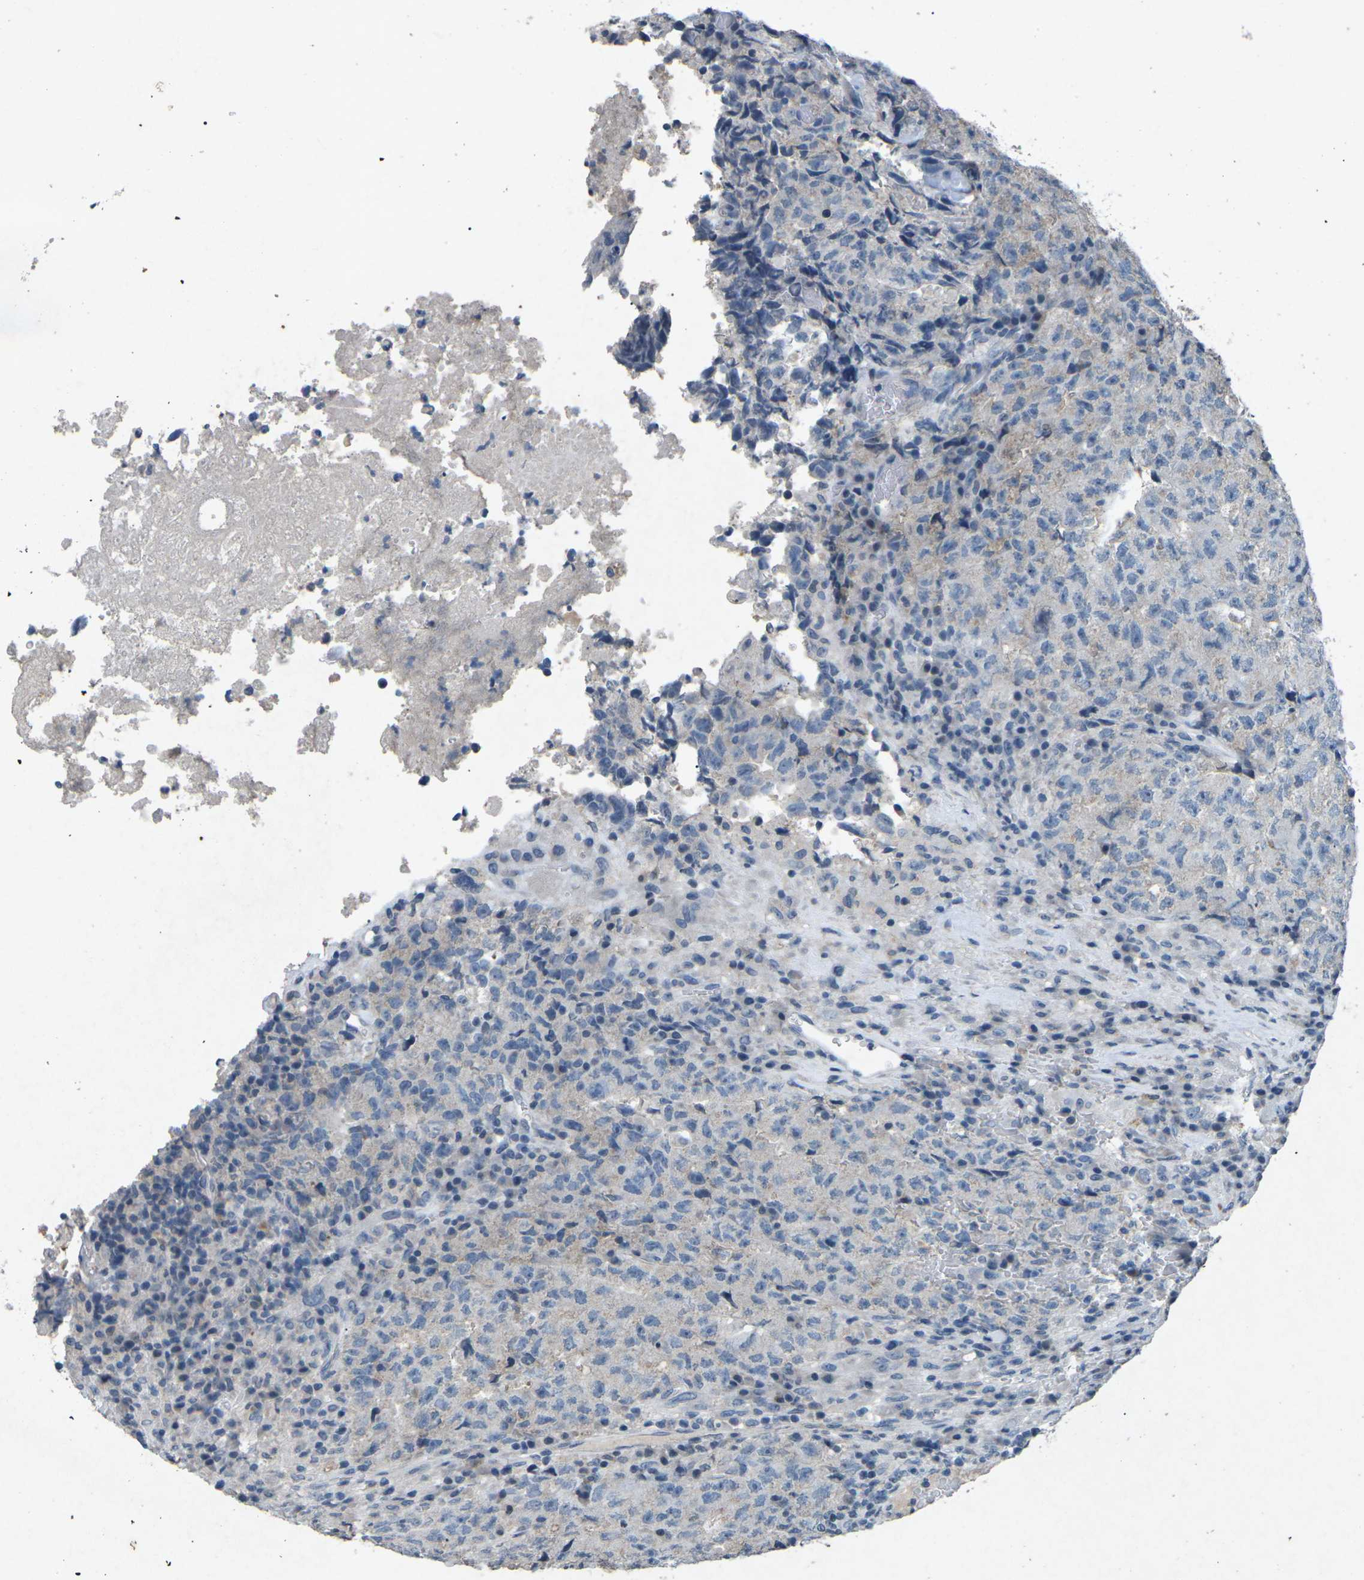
{"staining": {"intensity": "negative", "quantity": "none", "location": "none"}, "tissue": "testis cancer", "cell_type": "Tumor cells", "image_type": "cancer", "snomed": [{"axis": "morphology", "description": "Necrosis, NOS"}, {"axis": "morphology", "description": "Carcinoma, Embryonal, NOS"}, {"axis": "topography", "description": "Testis"}], "caption": "The image reveals no staining of tumor cells in testis embryonal carcinoma.", "gene": "A1BG", "patient": {"sex": "male", "age": 19}}